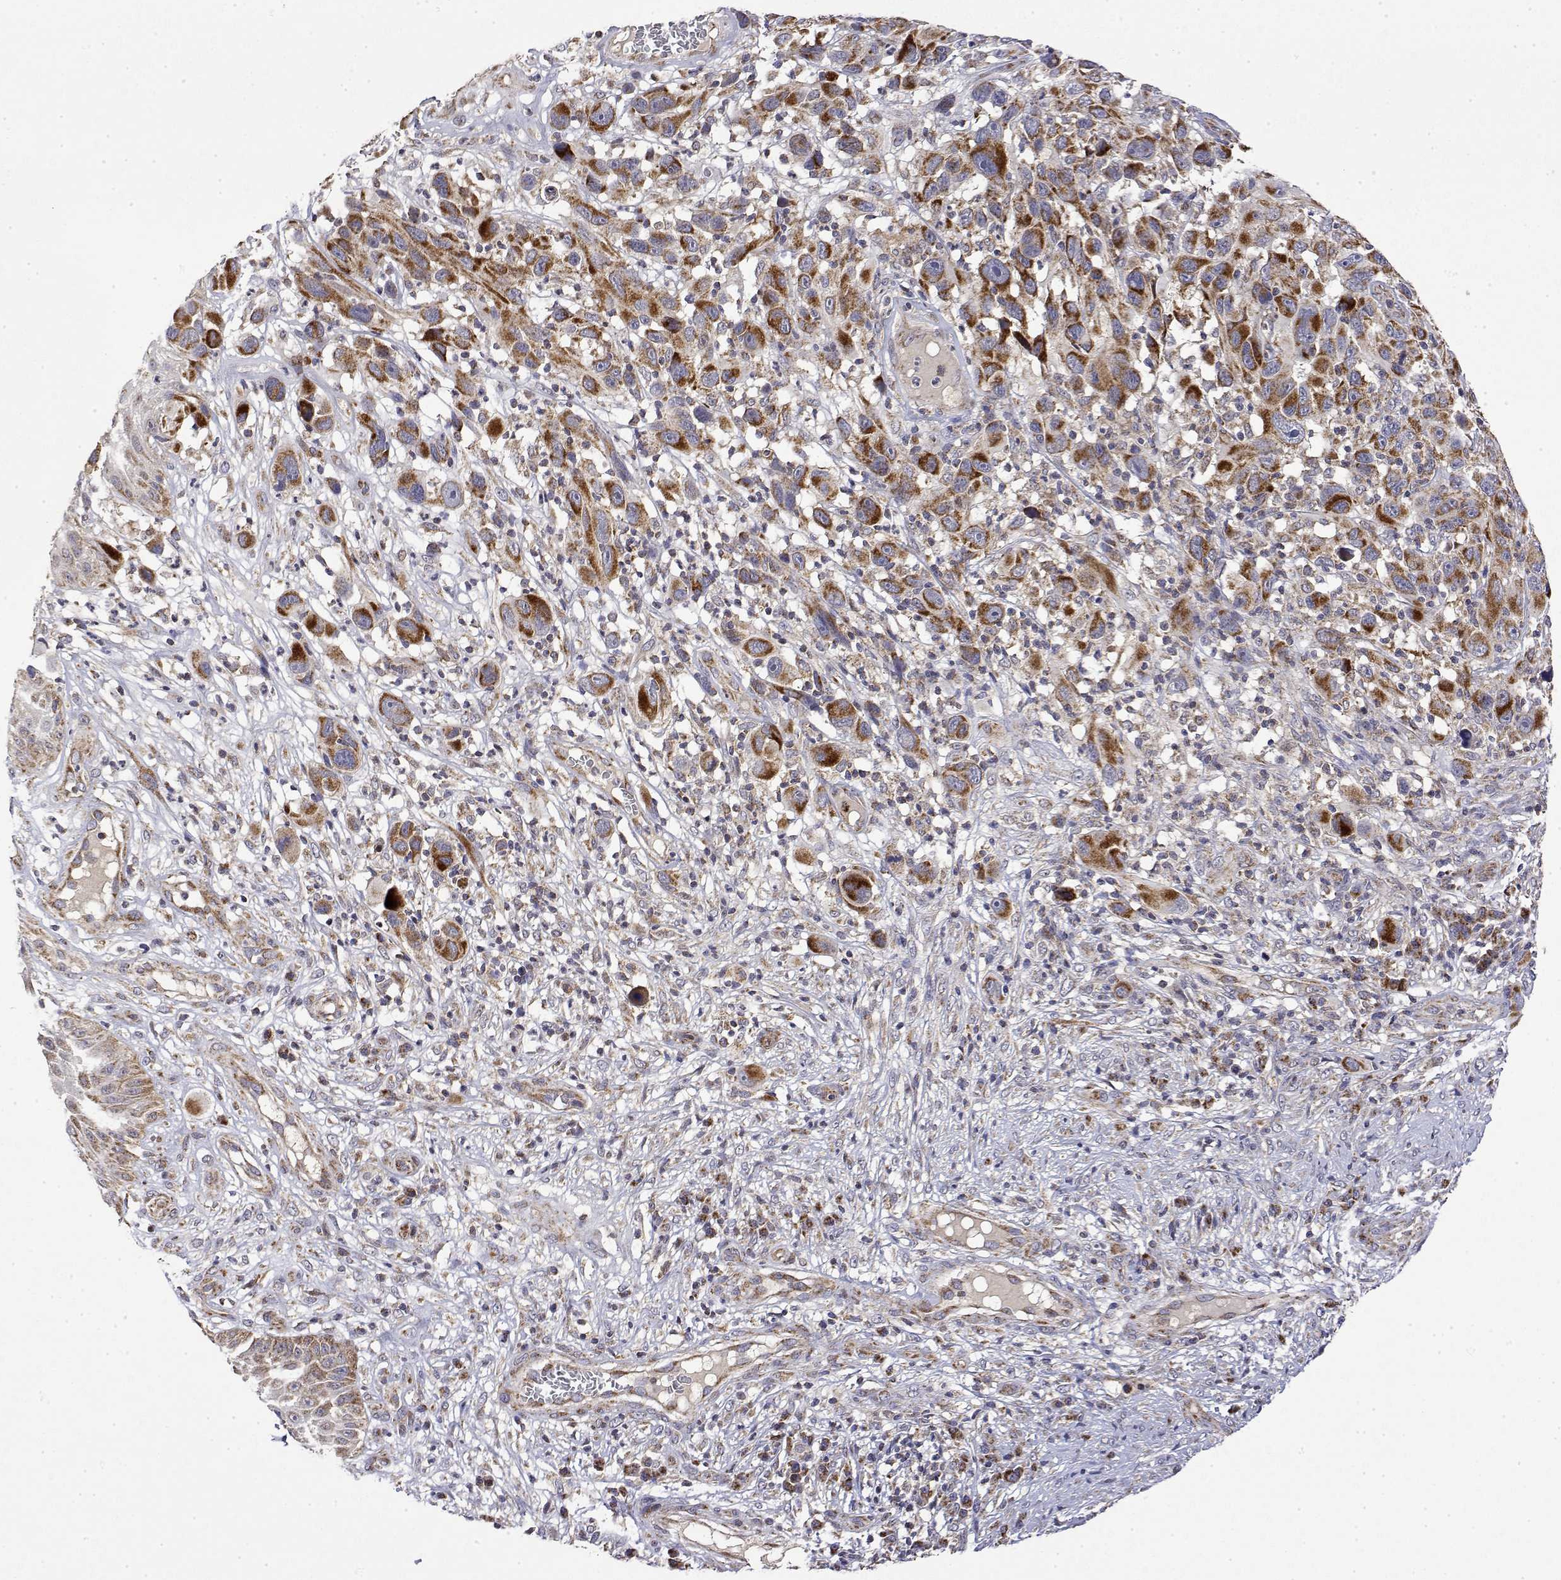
{"staining": {"intensity": "moderate", "quantity": ">75%", "location": "cytoplasmic/membranous"}, "tissue": "melanoma", "cell_type": "Tumor cells", "image_type": "cancer", "snomed": [{"axis": "morphology", "description": "Malignant melanoma, NOS"}, {"axis": "topography", "description": "Skin"}], "caption": "Protein positivity by immunohistochemistry (IHC) demonstrates moderate cytoplasmic/membranous positivity in about >75% of tumor cells in malignant melanoma.", "gene": "GADD45GIP1", "patient": {"sex": "male", "age": 53}}